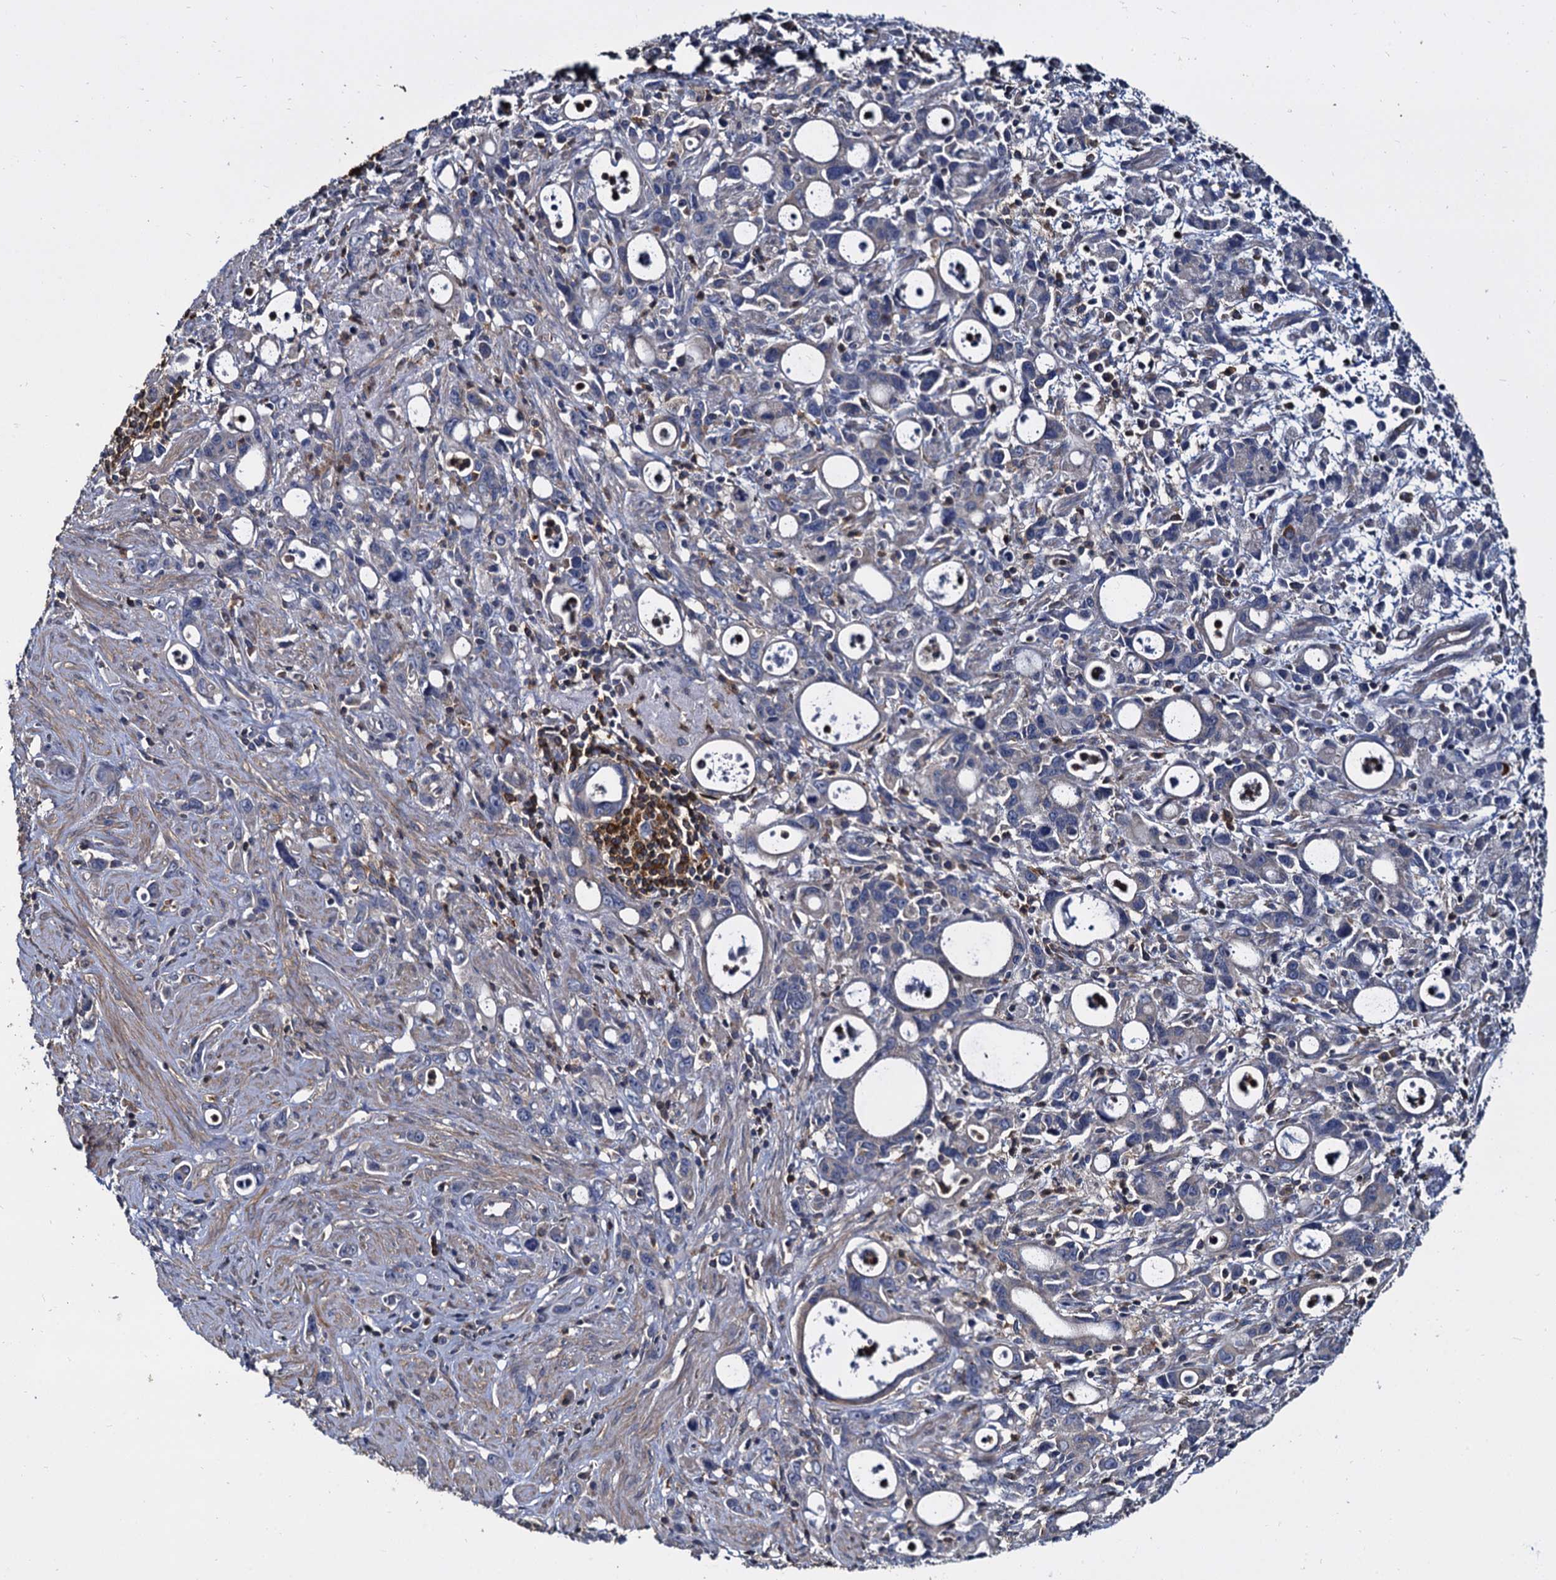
{"staining": {"intensity": "weak", "quantity": "<25%", "location": "cytoplasmic/membranous"}, "tissue": "stomach cancer", "cell_type": "Tumor cells", "image_type": "cancer", "snomed": [{"axis": "morphology", "description": "Adenocarcinoma, NOS"}, {"axis": "topography", "description": "Stomach, lower"}], "caption": "The image exhibits no staining of tumor cells in stomach cancer (adenocarcinoma).", "gene": "ANKRD13A", "patient": {"sex": "female", "age": 43}}